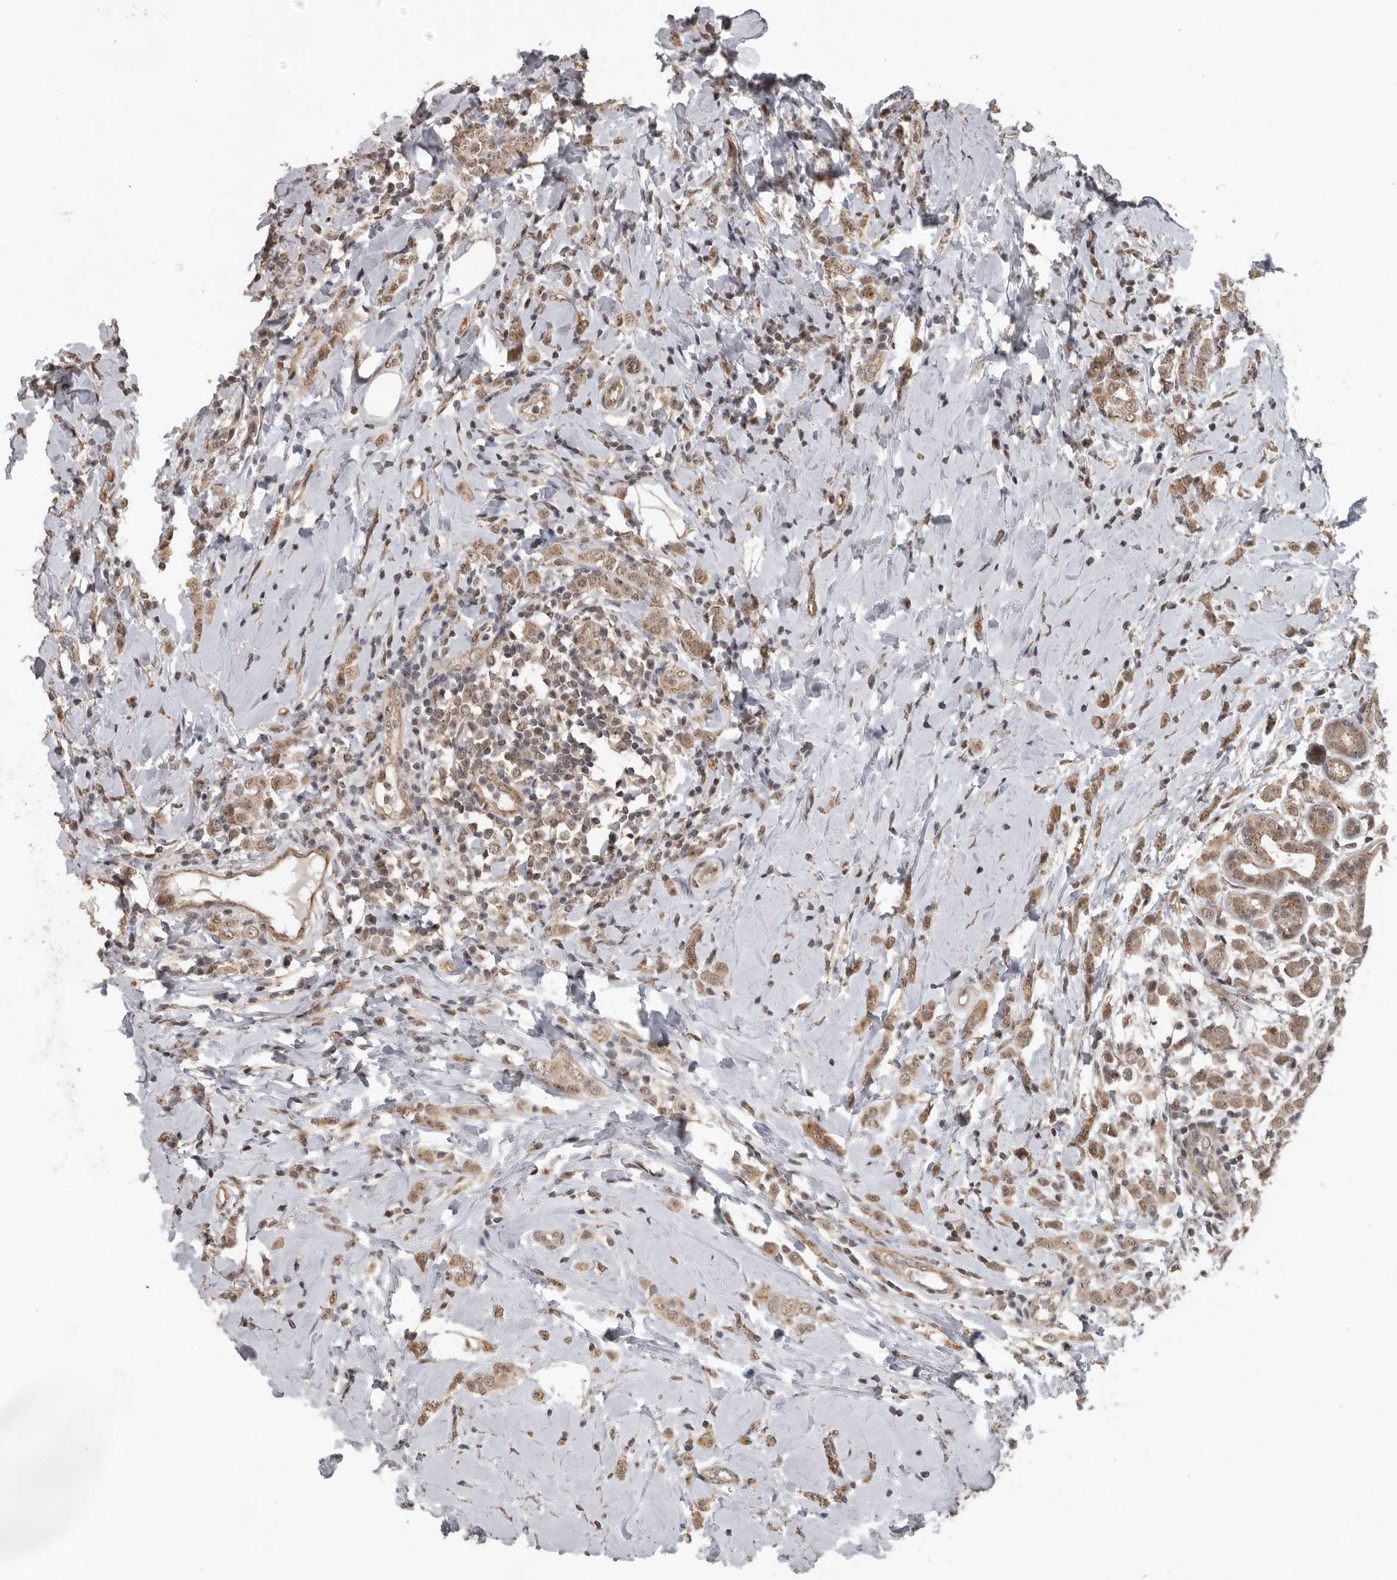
{"staining": {"intensity": "moderate", "quantity": ">75%", "location": "cytoplasmic/membranous,nuclear"}, "tissue": "breast cancer", "cell_type": "Tumor cells", "image_type": "cancer", "snomed": [{"axis": "morphology", "description": "Lobular carcinoma"}, {"axis": "topography", "description": "Breast"}], "caption": "A high-resolution photomicrograph shows IHC staining of breast lobular carcinoma, which displays moderate cytoplasmic/membranous and nuclear positivity in approximately >75% of tumor cells. The staining was performed using DAB to visualize the protein expression in brown, while the nuclei were stained in blue with hematoxylin (Magnification: 20x).", "gene": "CEP350", "patient": {"sex": "female", "age": 47}}